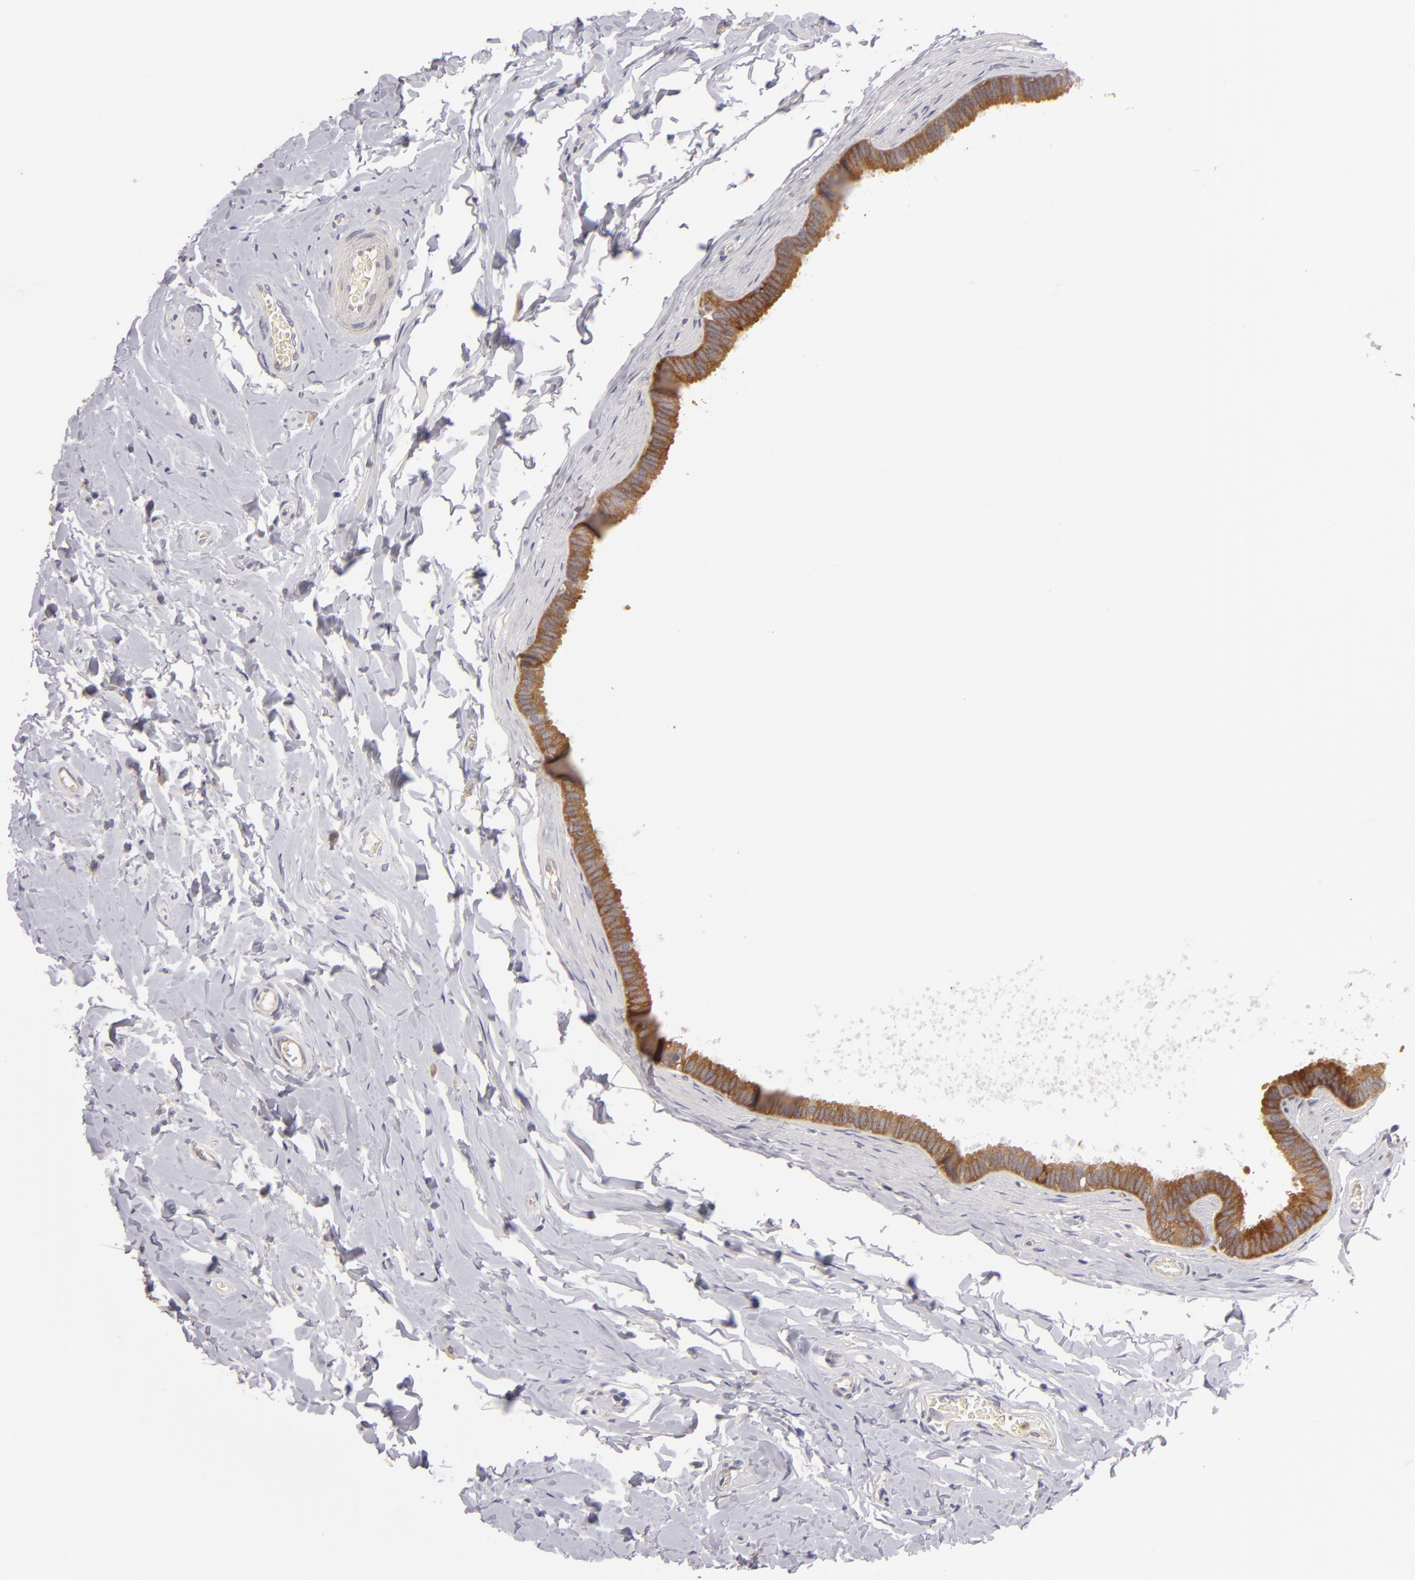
{"staining": {"intensity": "strong", "quantity": ">75%", "location": "cytoplasmic/membranous"}, "tissue": "epididymis", "cell_type": "Glandular cells", "image_type": "normal", "snomed": [{"axis": "morphology", "description": "Normal tissue, NOS"}, {"axis": "topography", "description": "Epididymis"}], "caption": "The image exhibits staining of benign epididymis, revealing strong cytoplasmic/membranous protein staining (brown color) within glandular cells. Immunohistochemistry stains the protein in brown and the nuclei are stained blue.", "gene": "MMP10", "patient": {"sex": "male", "age": 26}}